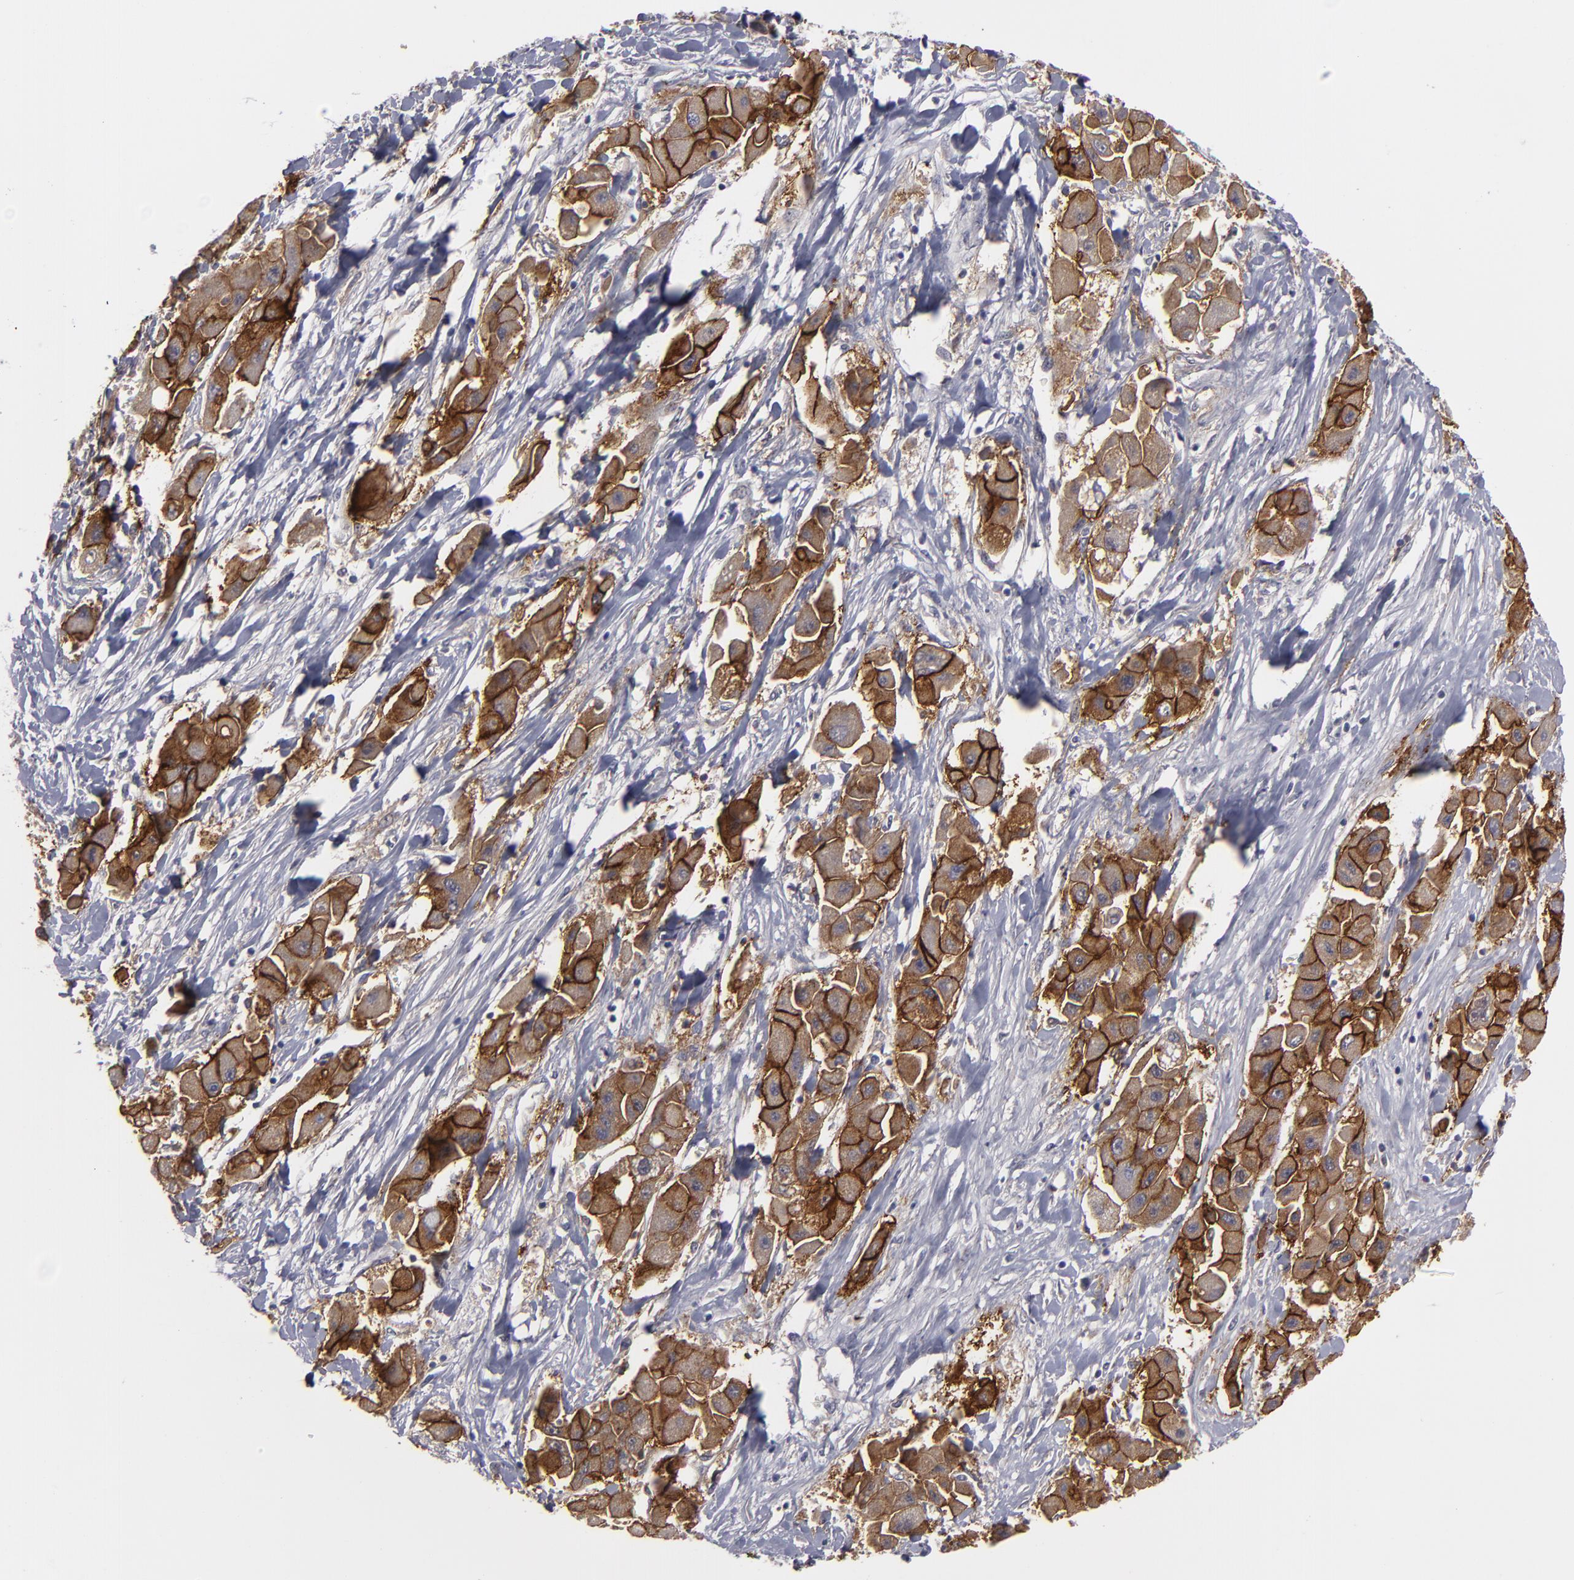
{"staining": {"intensity": "moderate", "quantity": ">75%", "location": "cytoplasmic/membranous"}, "tissue": "liver cancer", "cell_type": "Tumor cells", "image_type": "cancer", "snomed": [{"axis": "morphology", "description": "Carcinoma, Hepatocellular, NOS"}, {"axis": "topography", "description": "Liver"}], "caption": "A photomicrograph of hepatocellular carcinoma (liver) stained for a protein displays moderate cytoplasmic/membranous brown staining in tumor cells.", "gene": "ALCAM", "patient": {"sex": "male", "age": 24}}